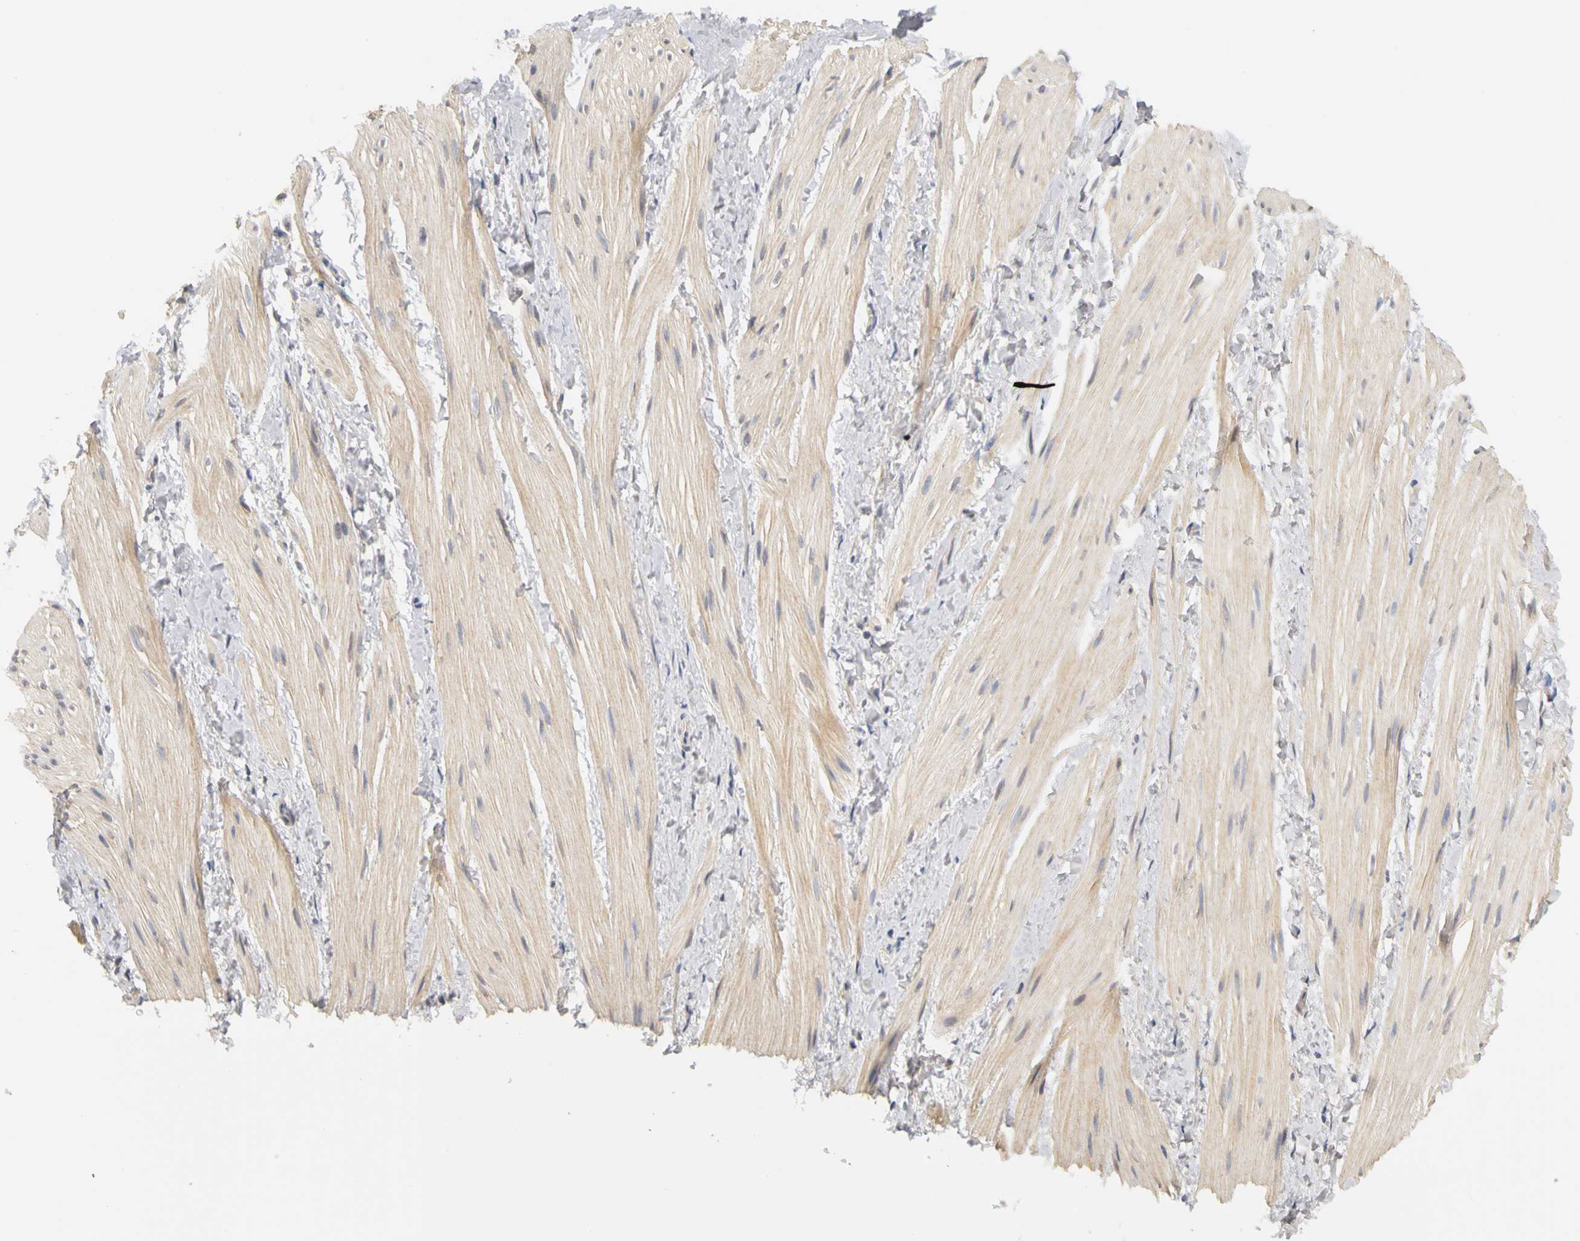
{"staining": {"intensity": "moderate", "quantity": ">75%", "location": "cytoplasmic/membranous,nuclear"}, "tissue": "smooth muscle", "cell_type": "Smooth muscle cells", "image_type": "normal", "snomed": [{"axis": "morphology", "description": "Normal tissue, NOS"}, {"axis": "topography", "description": "Smooth muscle"}], "caption": "Immunohistochemical staining of benign smooth muscle demonstrates medium levels of moderate cytoplasmic/membranous,nuclear expression in about >75% of smooth muscle cells.", "gene": "PGR", "patient": {"sex": "male", "age": 16}}